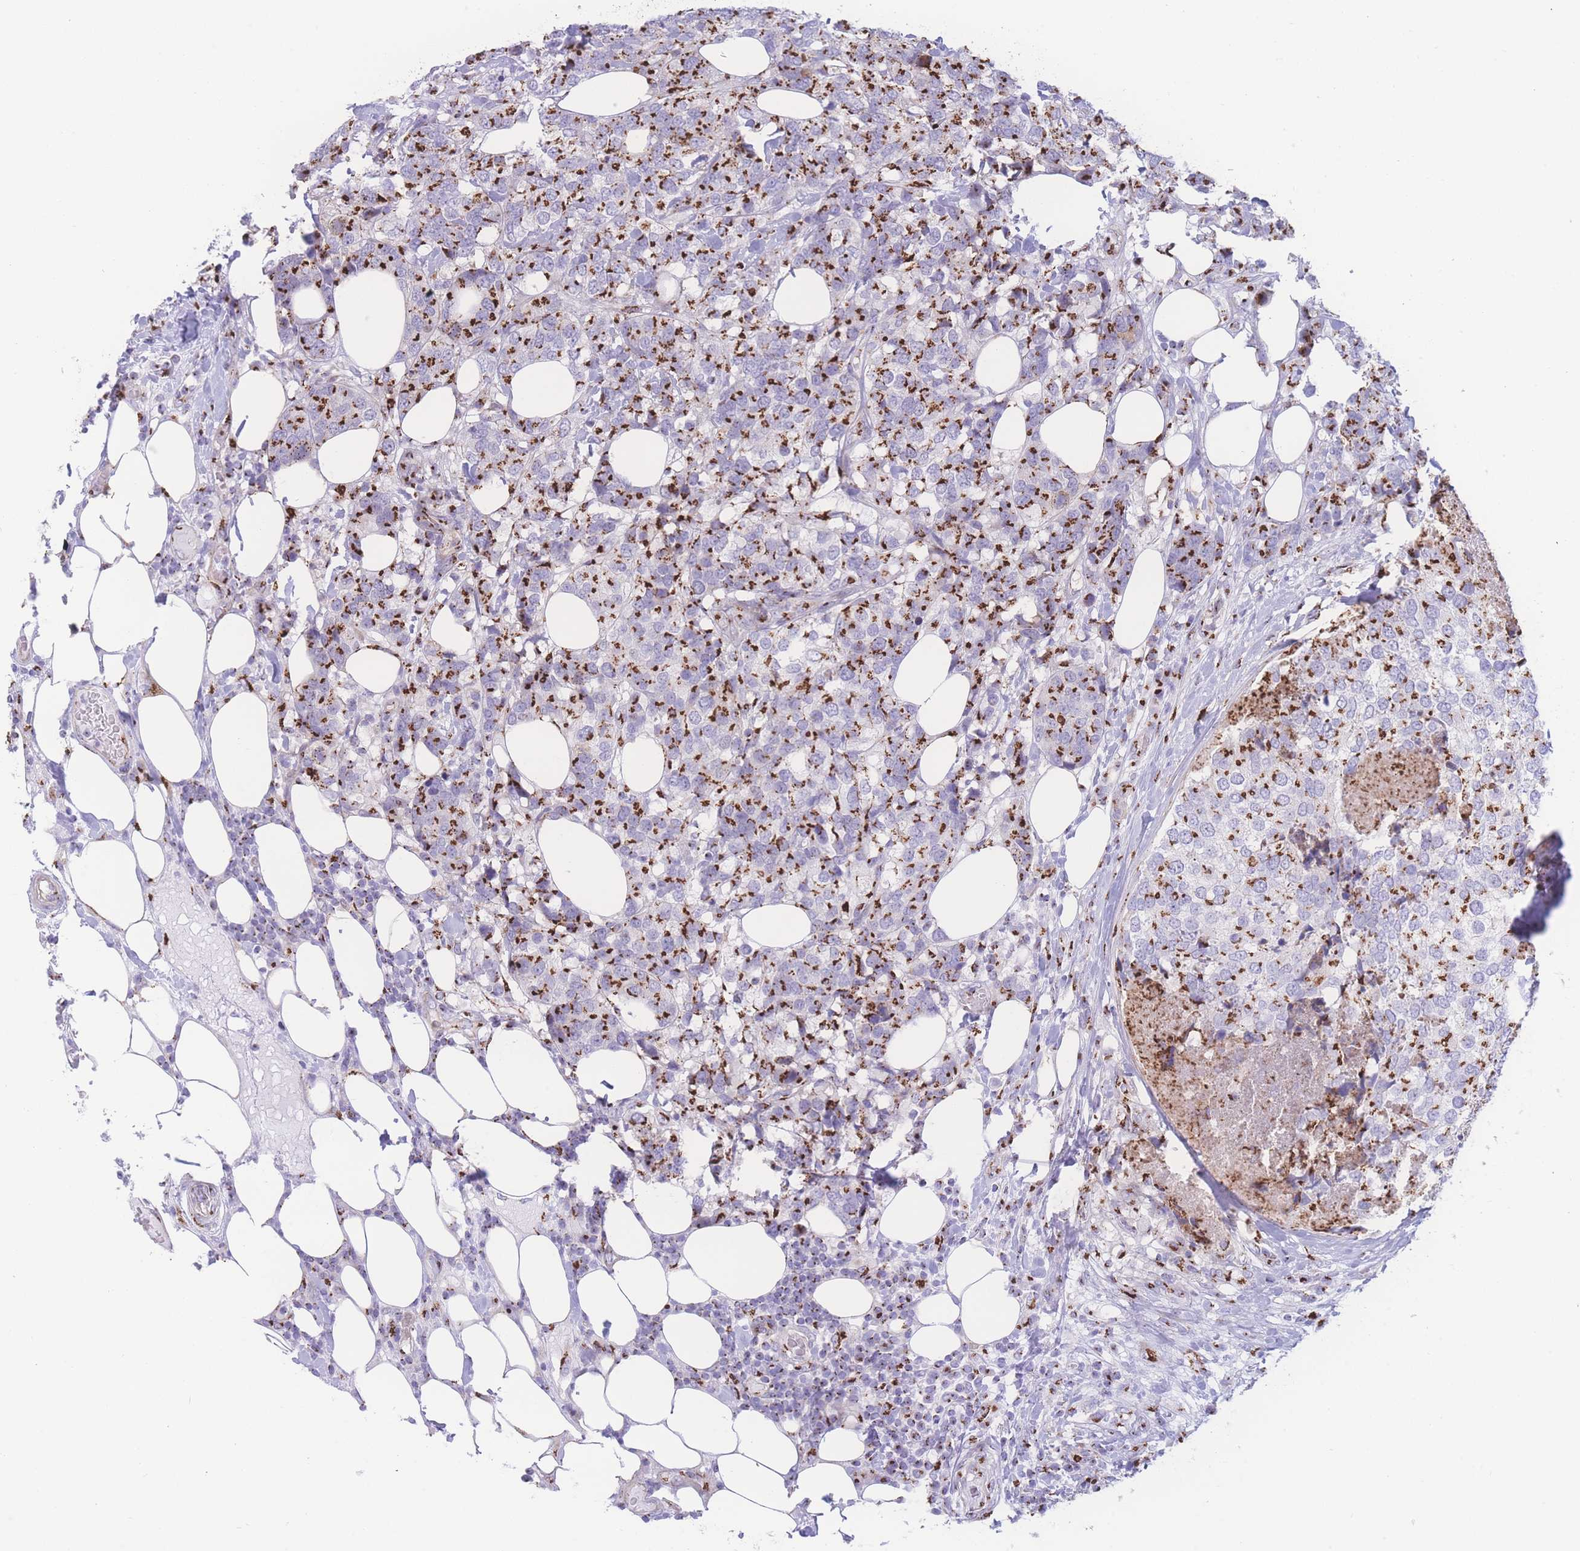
{"staining": {"intensity": "strong", "quantity": ">75%", "location": "cytoplasmic/membranous"}, "tissue": "breast cancer", "cell_type": "Tumor cells", "image_type": "cancer", "snomed": [{"axis": "morphology", "description": "Lobular carcinoma"}, {"axis": "topography", "description": "Breast"}], "caption": "Lobular carcinoma (breast) tissue displays strong cytoplasmic/membranous positivity in about >75% of tumor cells (IHC, brightfield microscopy, high magnification).", "gene": "GOLM2", "patient": {"sex": "female", "age": 59}}